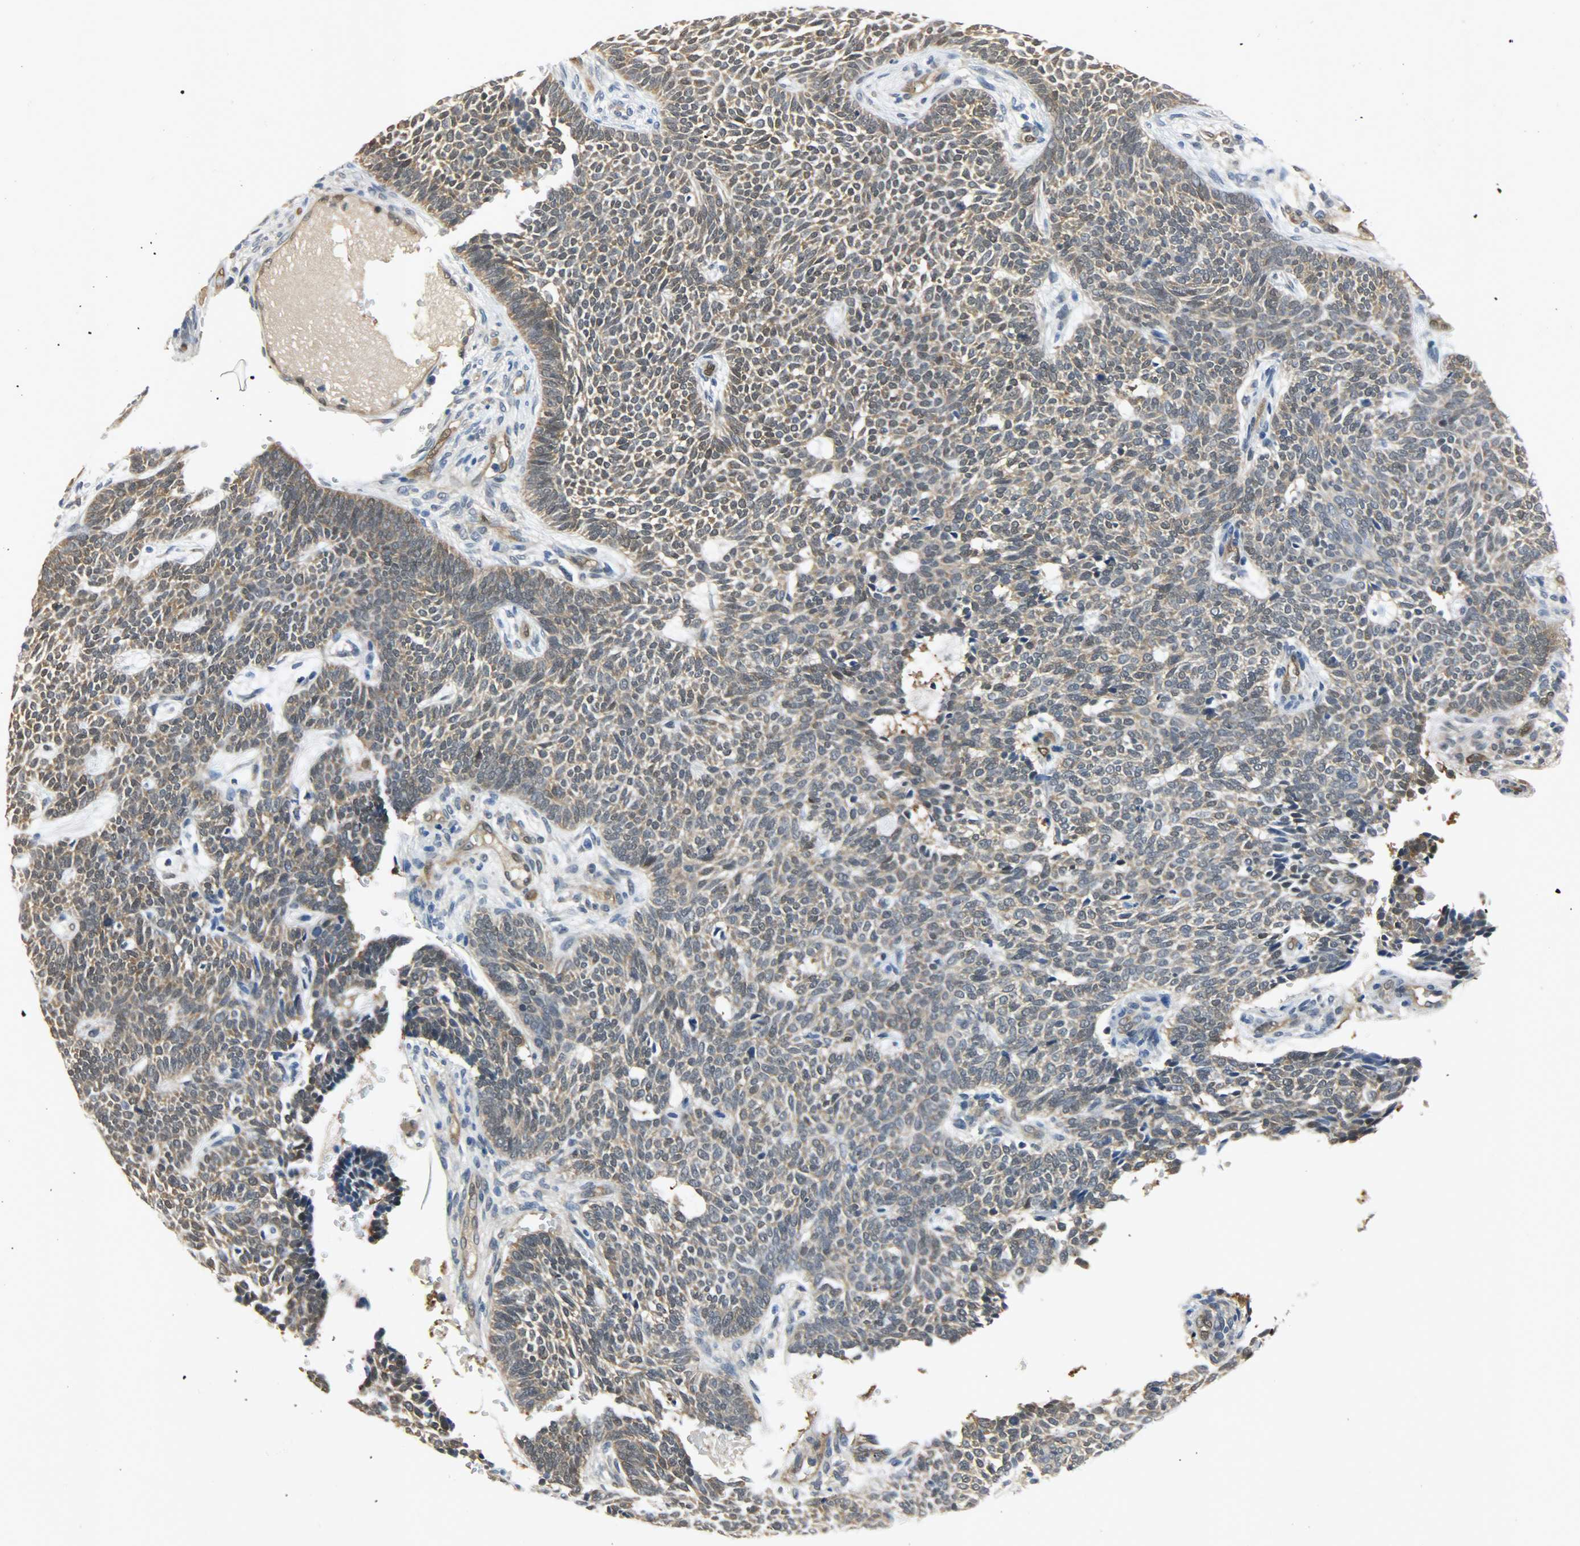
{"staining": {"intensity": "moderate", "quantity": ">75%", "location": "cytoplasmic/membranous,nuclear"}, "tissue": "skin cancer", "cell_type": "Tumor cells", "image_type": "cancer", "snomed": [{"axis": "morphology", "description": "Normal tissue, NOS"}, {"axis": "morphology", "description": "Basal cell carcinoma"}, {"axis": "topography", "description": "Skin"}], "caption": "Immunohistochemical staining of skin cancer (basal cell carcinoma) displays medium levels of moderate cytoplasmic/membranous and nuclear positivity in about >75% of tumor cells.", "gene": "EIF4EBP1", "patient": {"sex": "male", "age": 87}}